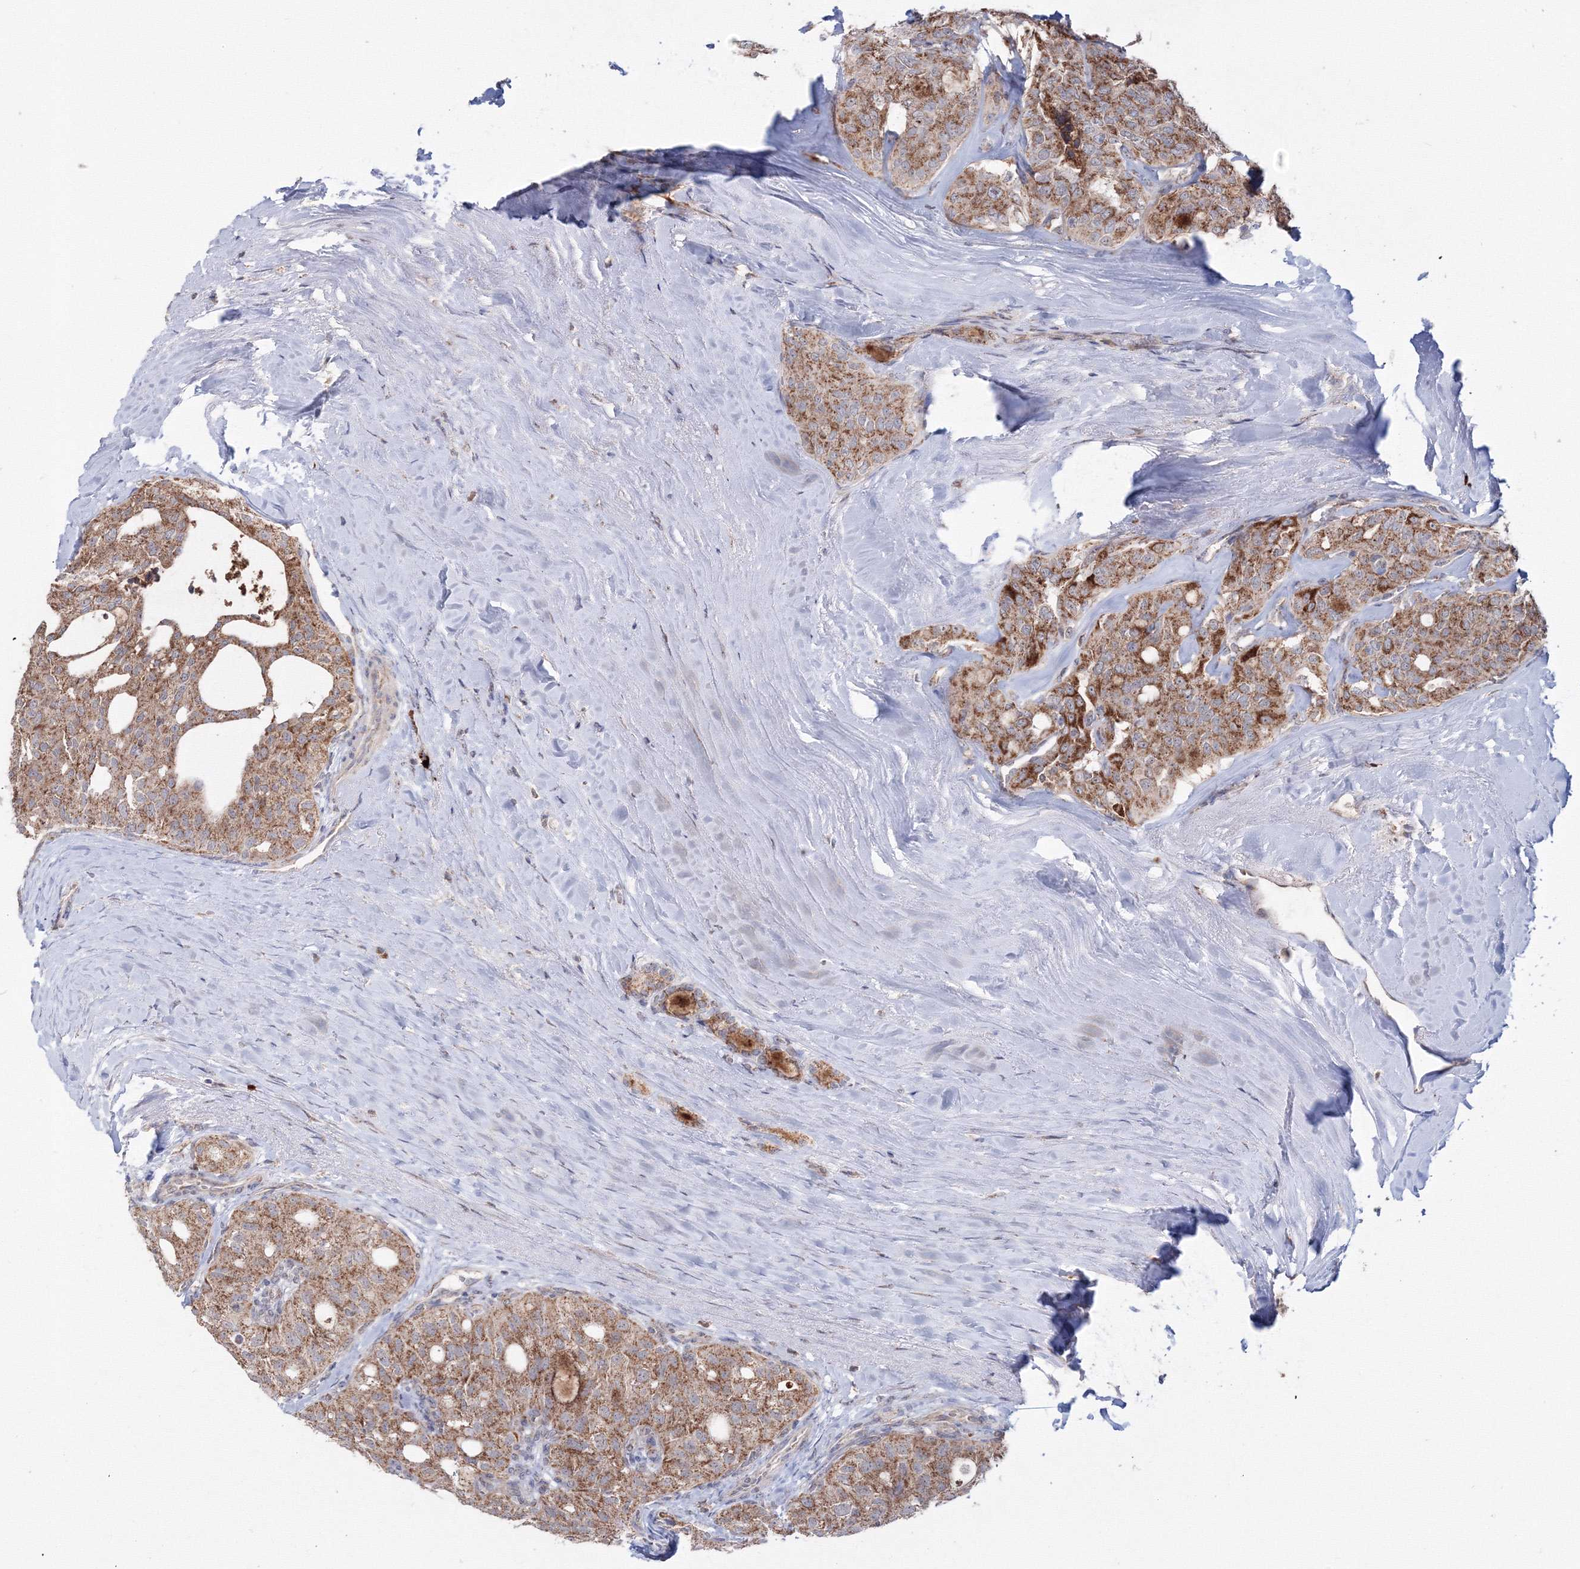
{"staining": {"intensity": "moderate", "quantity": ">75%", "location": "cytoplasmic/membranous"}, "tissue": "thyroid cancer", "cell_type": "Tumor cells", "image_type": "cancer", "snomed": [{"axis": "morphology", "description": "Follicular adenoma carcinoma, NOS"}, {"axis": "topography", "description": "Thyroid gland"}], "caption": "A histopathology image of human thyroid follicular adenoma carcinoma stained for a protein displays moderate cytoplasmic/membranous brown staining in tumor cells. The staining is performed using DAB brown chromogen to label protein expression. The nuclei are counter-stained blue using hematoxylin.", "gene": "PEX13", "patient": {"sex": "male", "age": 75}}